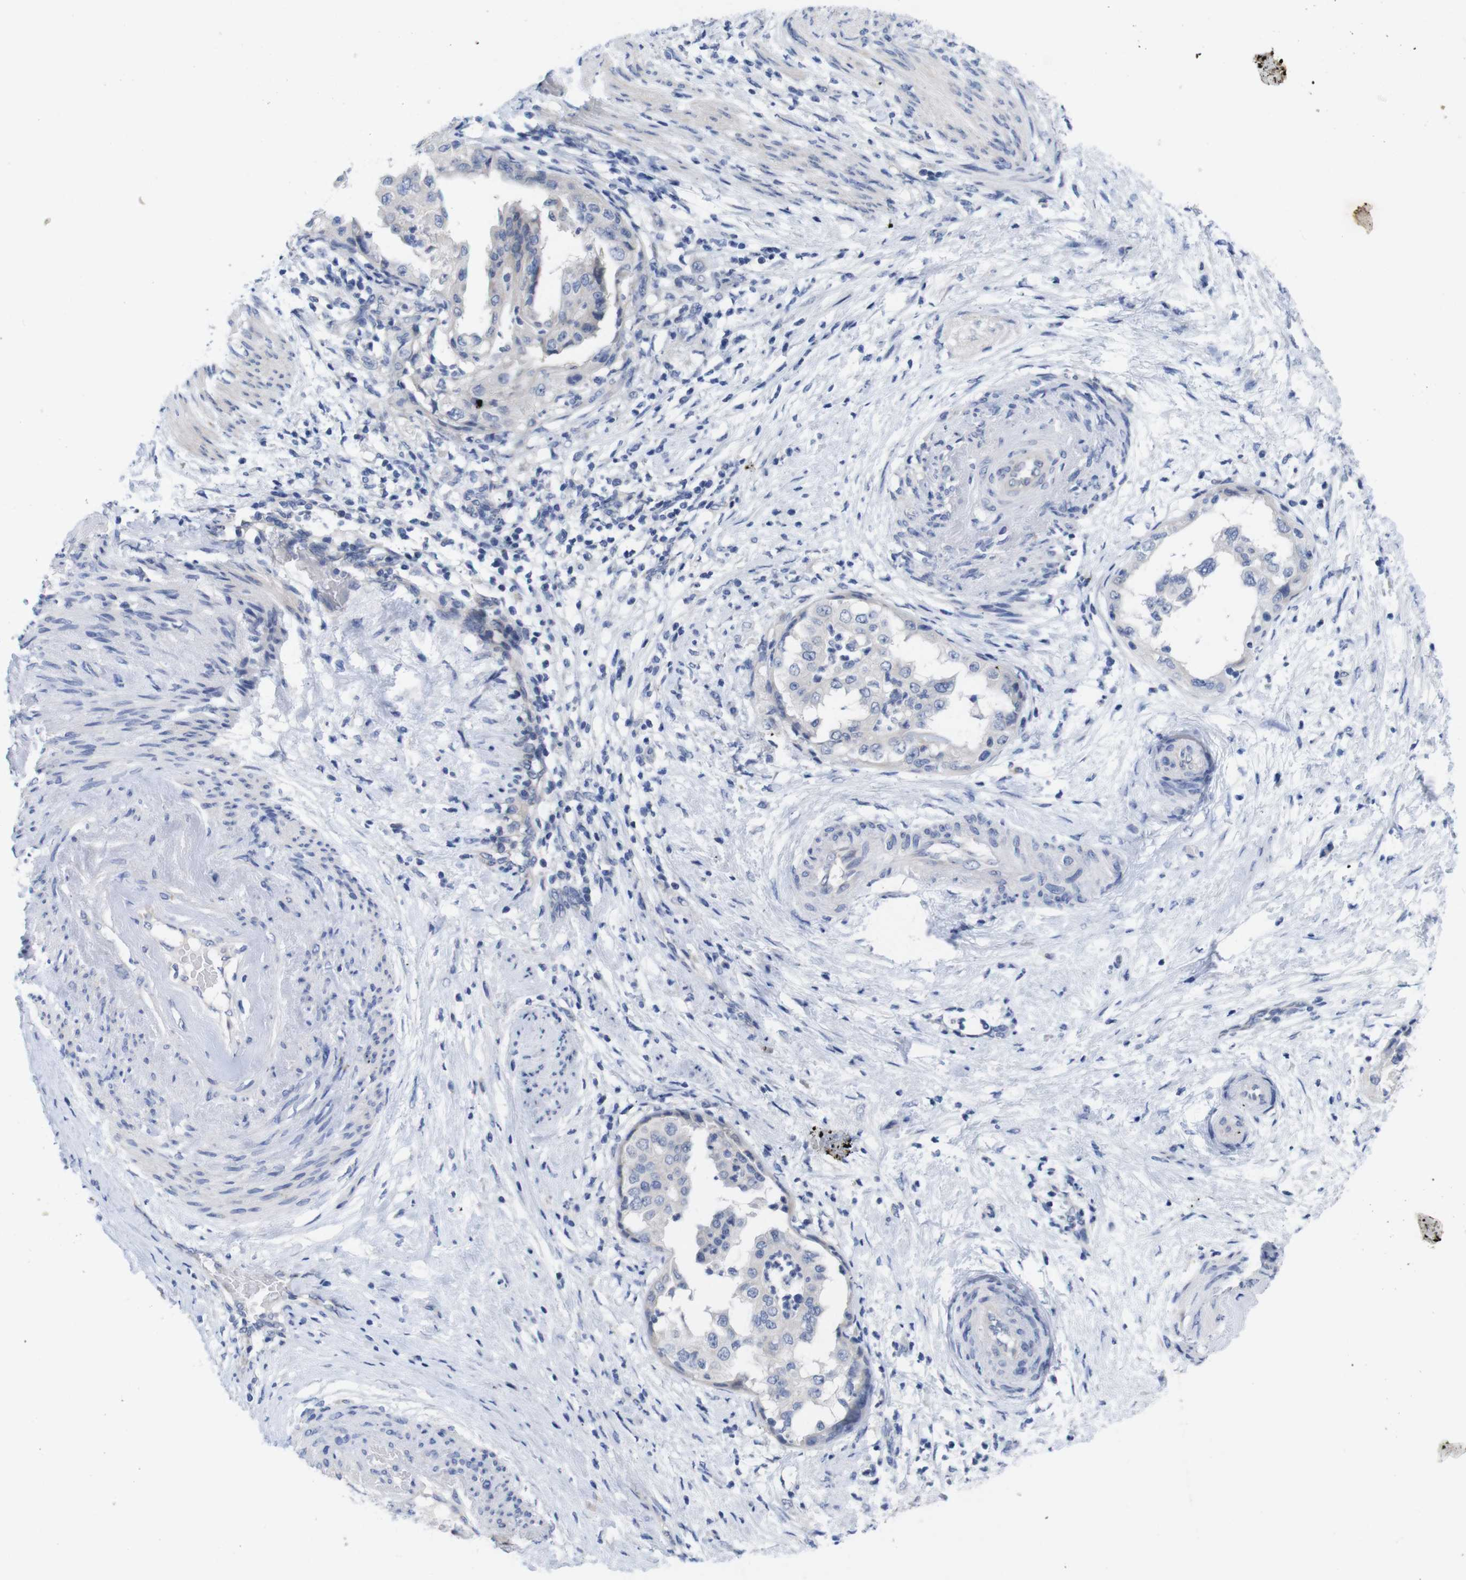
{"staining": {"intensity": "negative", "quantity": "none", "location": "none"}, "tissue": "endometrial cancer", "cell_type": "Tumor cells", "image_type": "cancer", "snomed": [{"axis": "morphology", "description": "Adenocarcinoma, NOS"}, {"axis": "topography", "description": "Endometrium"}], "caption": "Endometrial cancer stained for a protein using immunohistochemistry (IHC) displays no positivity tumor cells.", "gene": "TNNI3", "patient": {"sex": "female", "age": 85}}